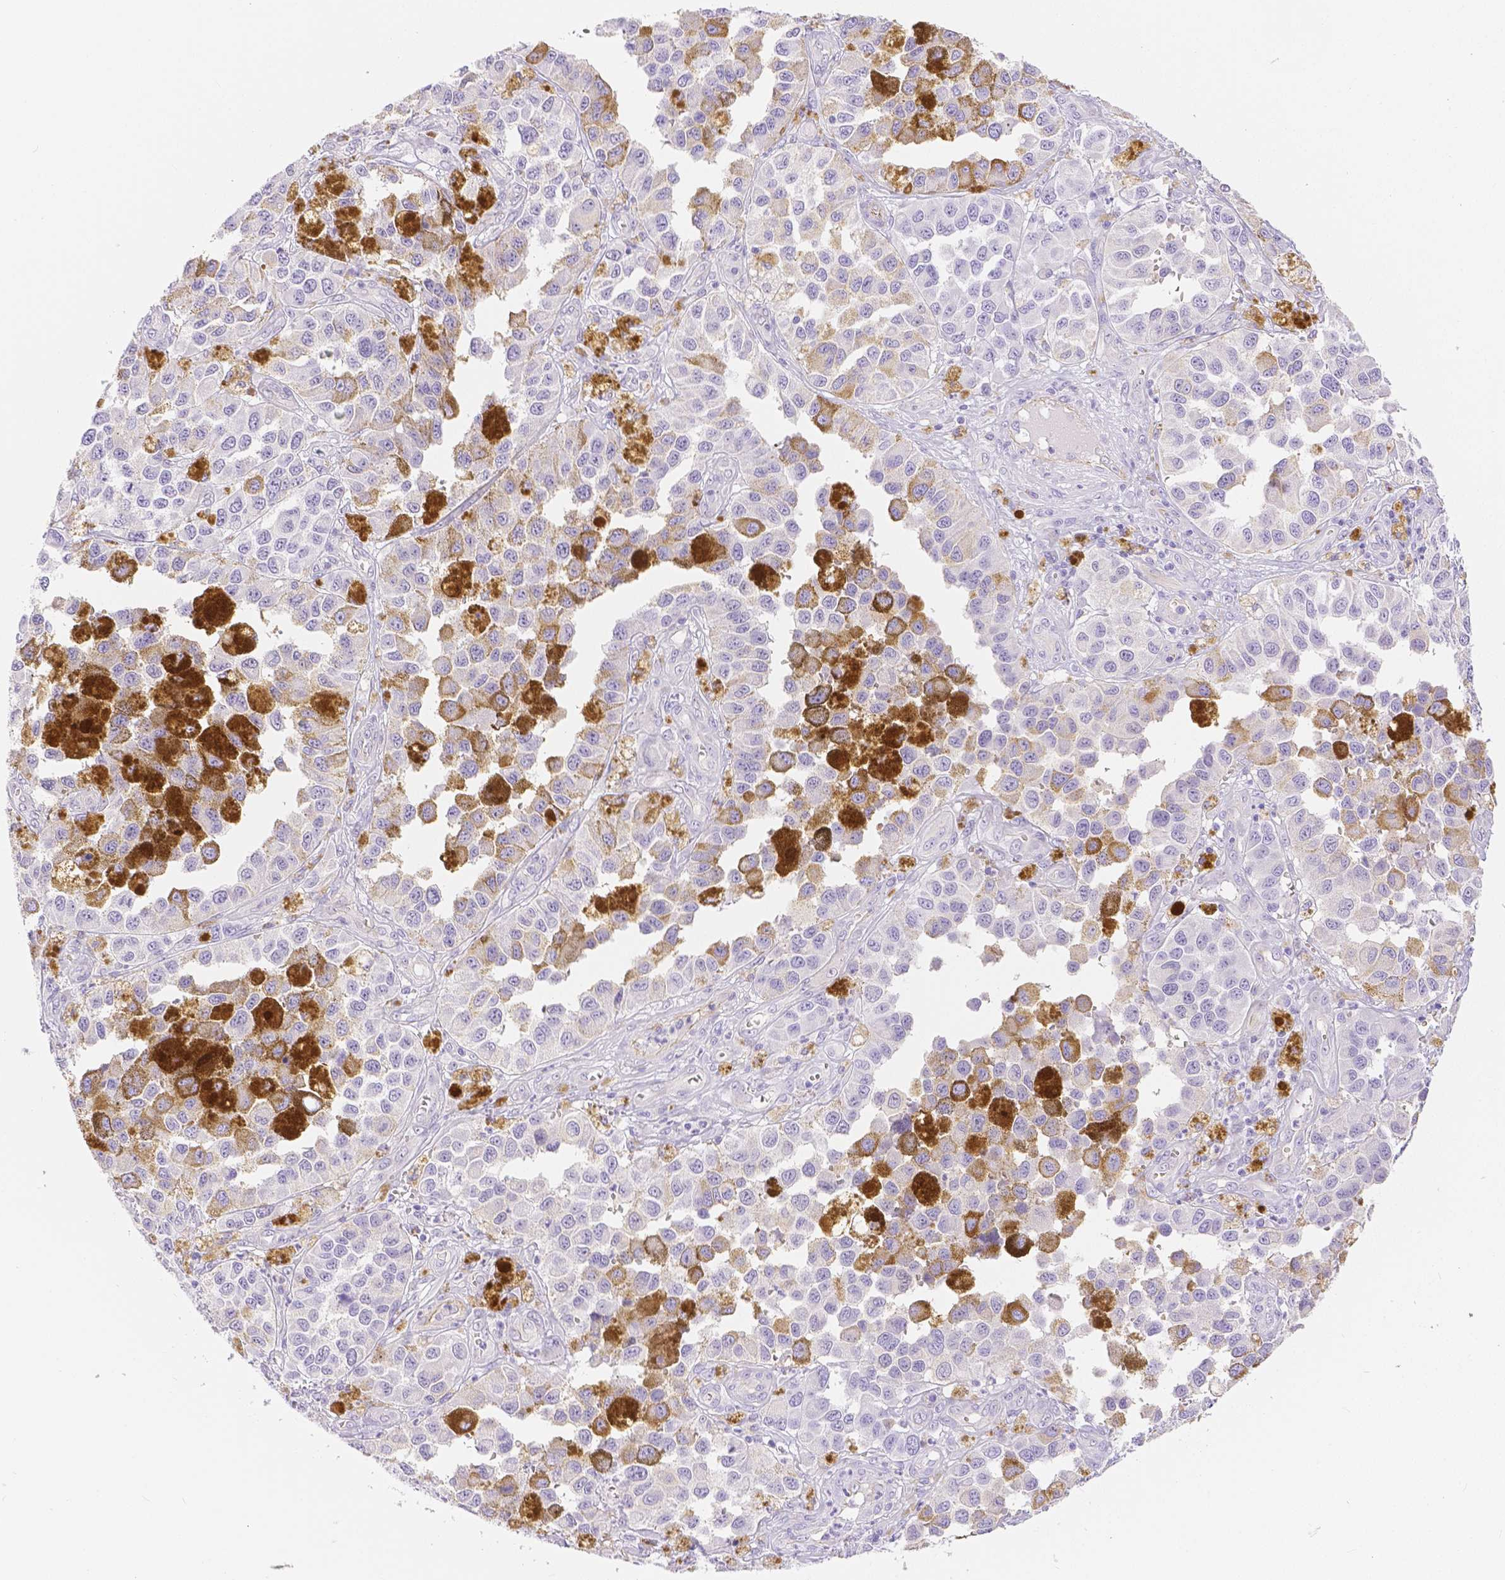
{"staining": {"intensity": "negative", "quantity": "none", "location": "none"}, "tissue": "melanoma", "cell_type": "Tumor cells", "image_type": "cancer", "snomed": [{"axis": "morphology", "description": "Malignant melanoma, NOS"}, {"axis": "topography", "description": "Skin"}], "caption": "High magnification brightfield microscopy of melanoma stained with DAB (3,3'-diaminobenzidine) (brown) and counterstained with hematoxylin (blue): tumor cells show no significant expression. (Stains: DAB (3,3'-diaminobenzidine) immunohistochemistry (IHC) with hematoxylin counter stain, Microscopy: brightfield microscopy at high magnification).", "gene": "SLC27A5", "patient": {"sex": "female", "age": 58}}